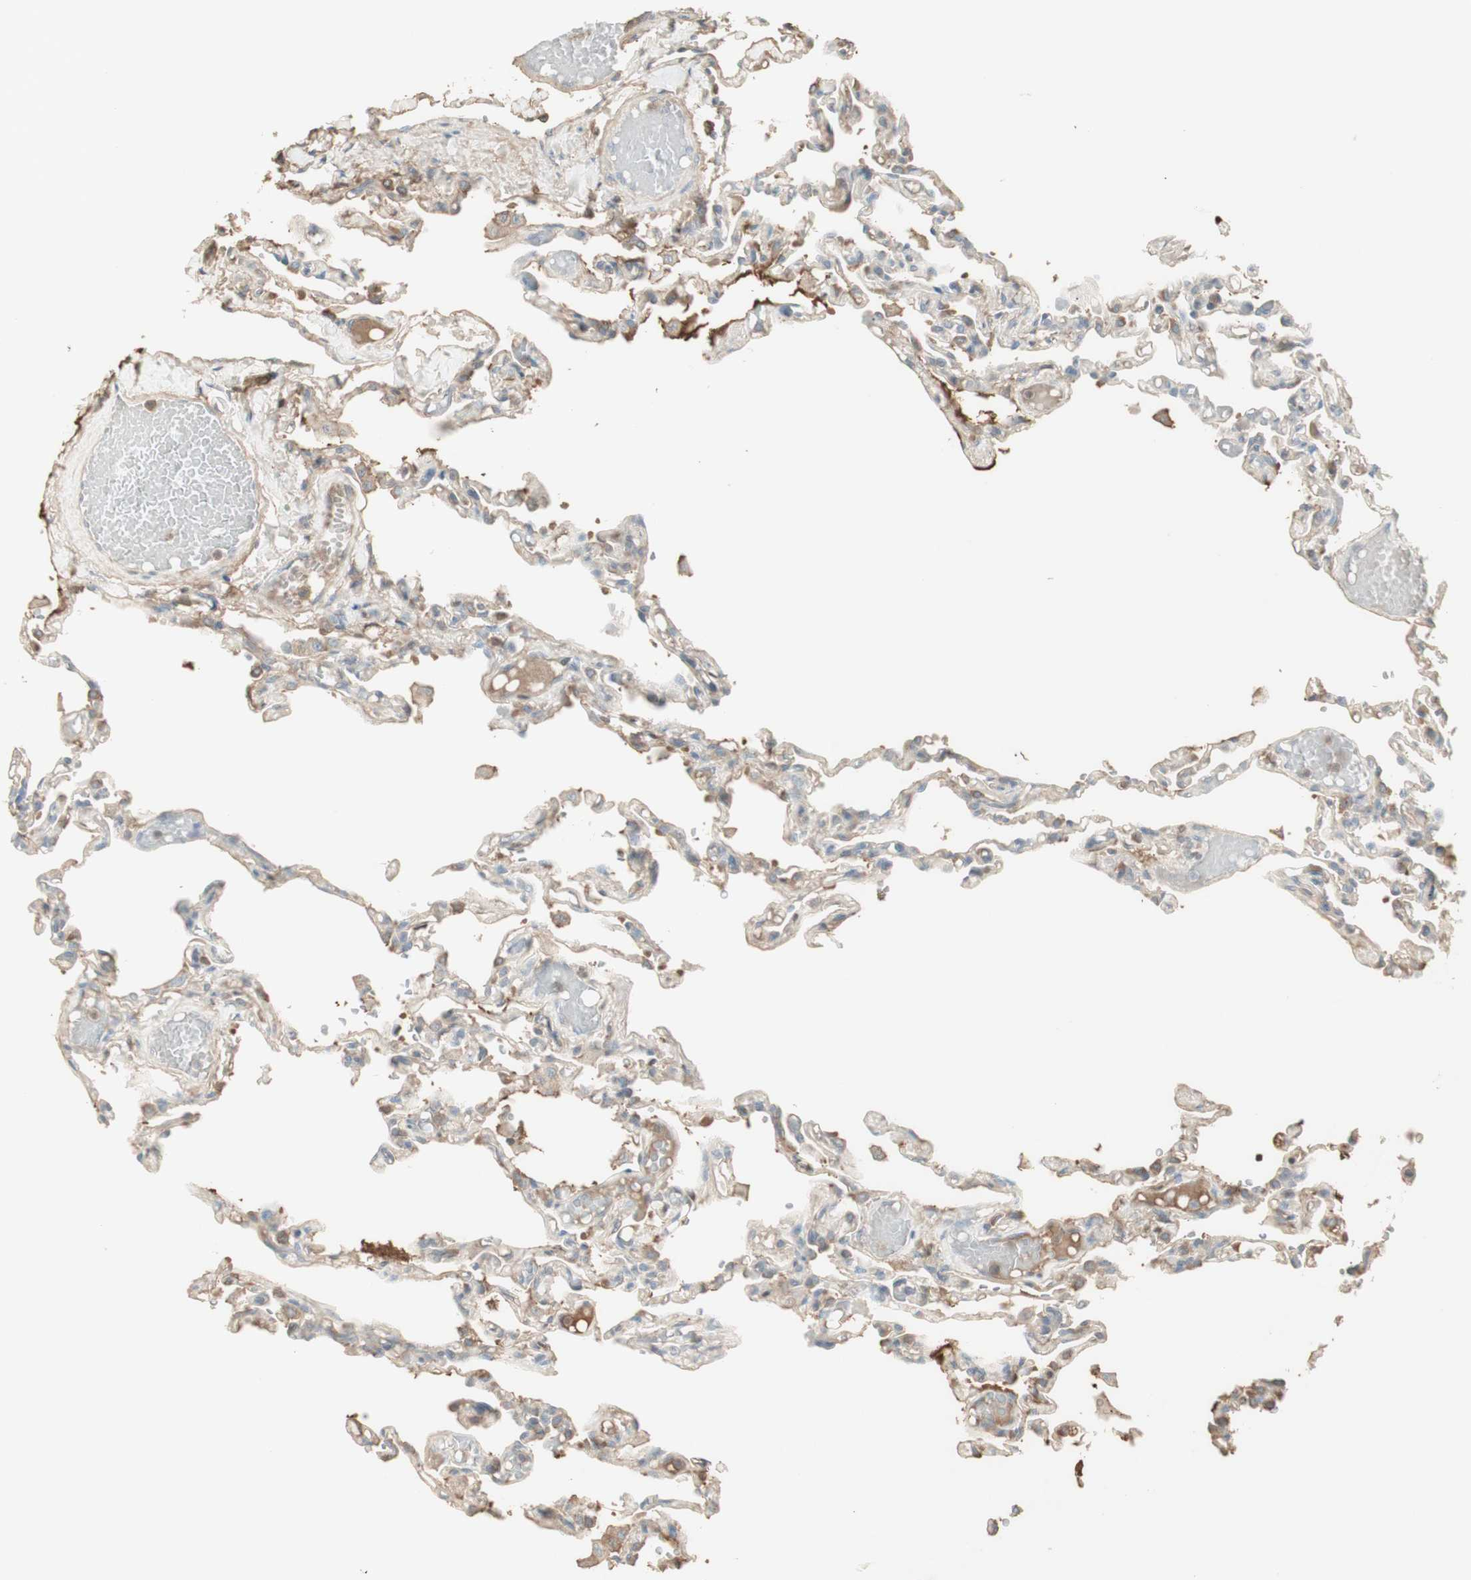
{"staining": {"intensity": "weak", "quantity": ">75%", "location": "cytoplasmic/membranous"}, "tissue": "lung", "cell_type": "Alveolar cells", "image_type": "normal", "snomed": [{"axis": "morphology", "description": "Normal tissue, NOS"}, {"axis": "topography", "description": "Lung"}], "caption": "Immunohistochemical staining of normal lung displays low levels of weak cytoplasmic/membranous positivity in about >75% of alveolar cells.", "gene": "IFNG", "patient": {"sex": "male", "age": 21}}